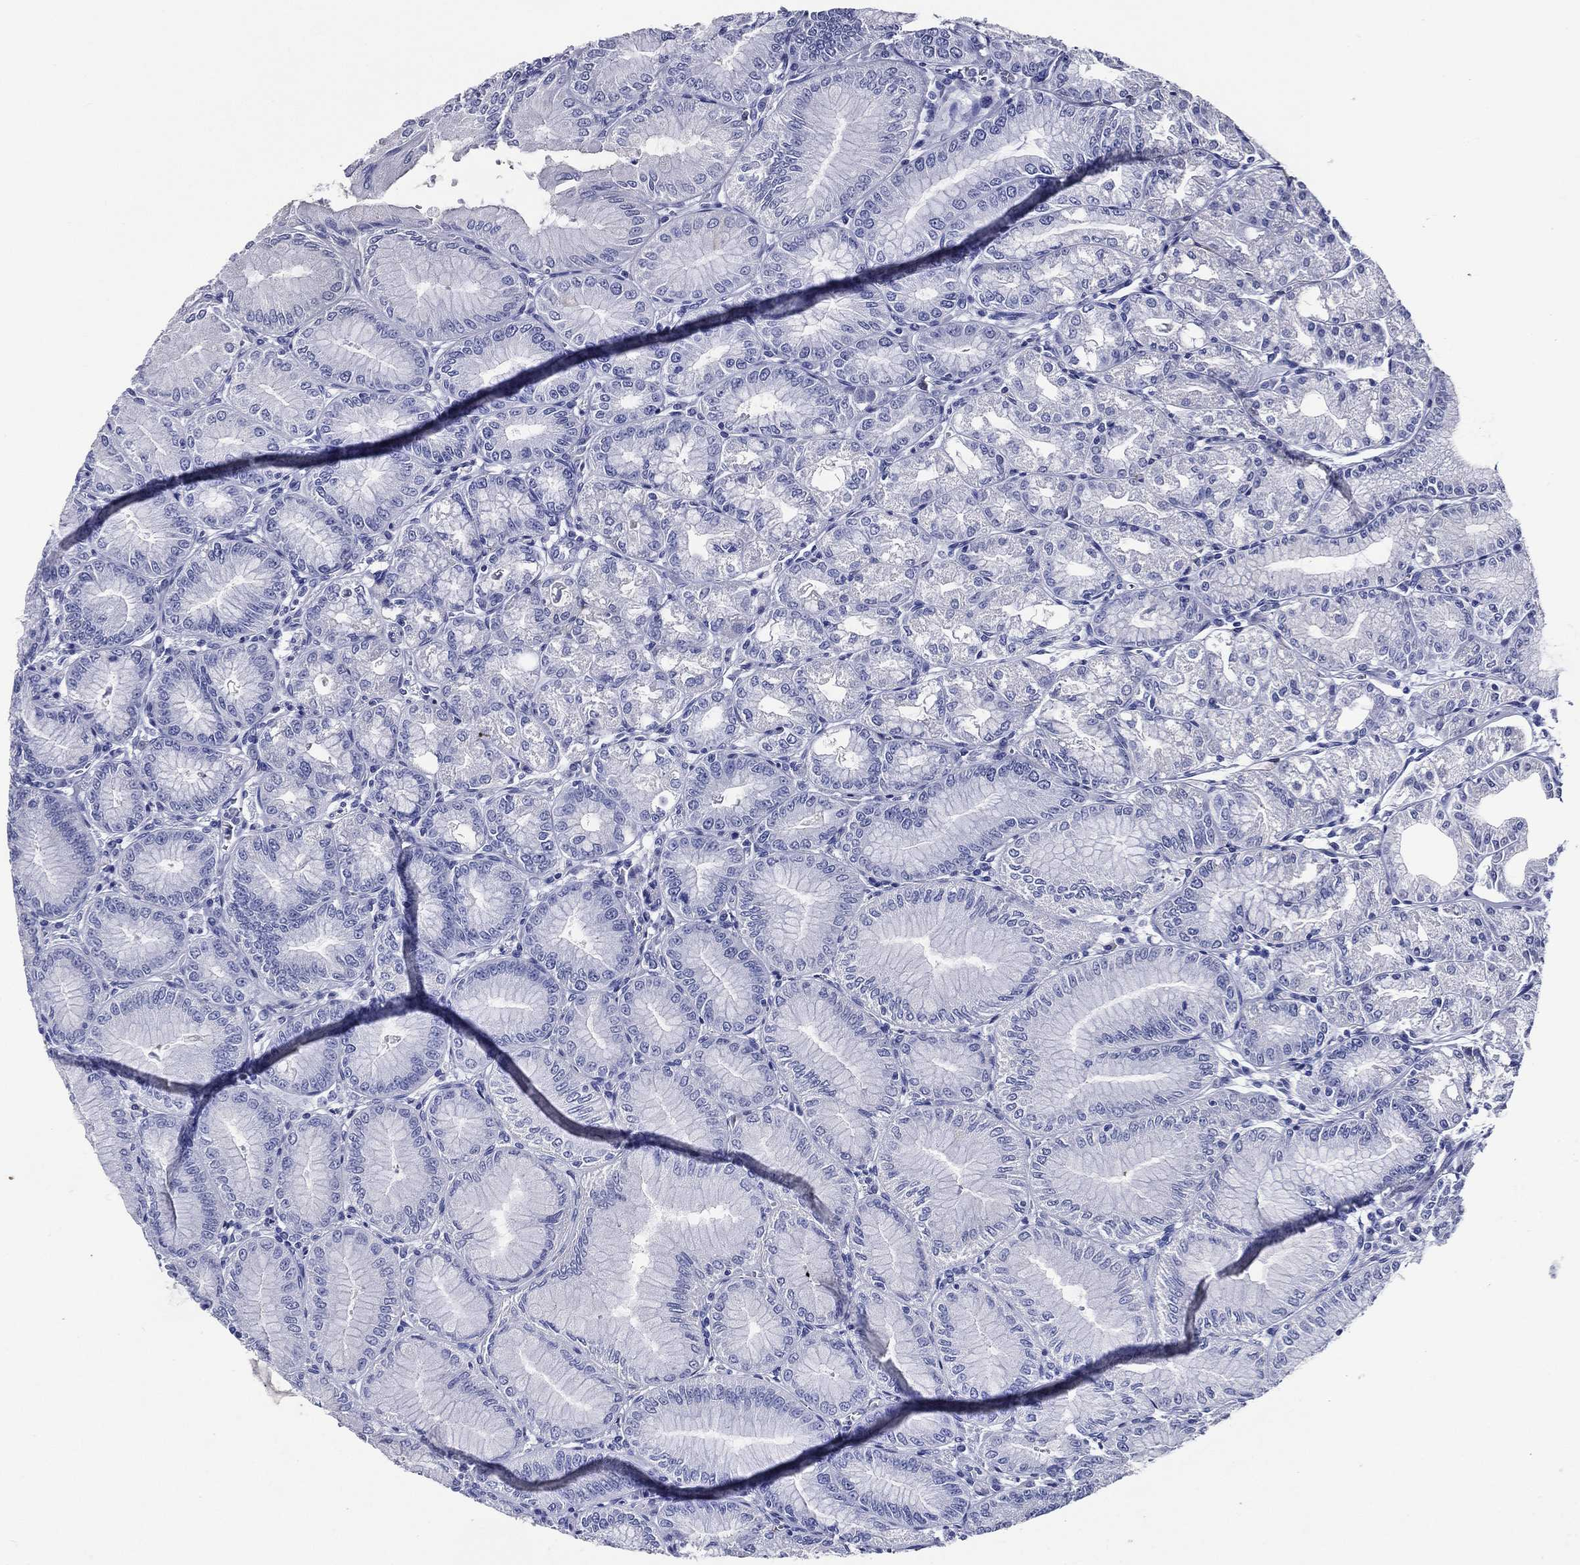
{"staining": {"intensity": "negative", "quantity": "none", "location": "none"}, "tissue": "stomach", "cell_type": "Glandular cells", "image_type": "normal", "snomed": [{"axis": "morphology", "description": "Normal tissue, NOS"}, {"axis": "topography", "description": "Stomach"}], "caption": "Glandular cells are negative for brown protein staining in normal stomach. The staining is performed using DAB brown chromogen with nuclei counter-stained in using hematoxylin.", "gene": "ACE2", "patient": {"sex": "male", "age": 71}}